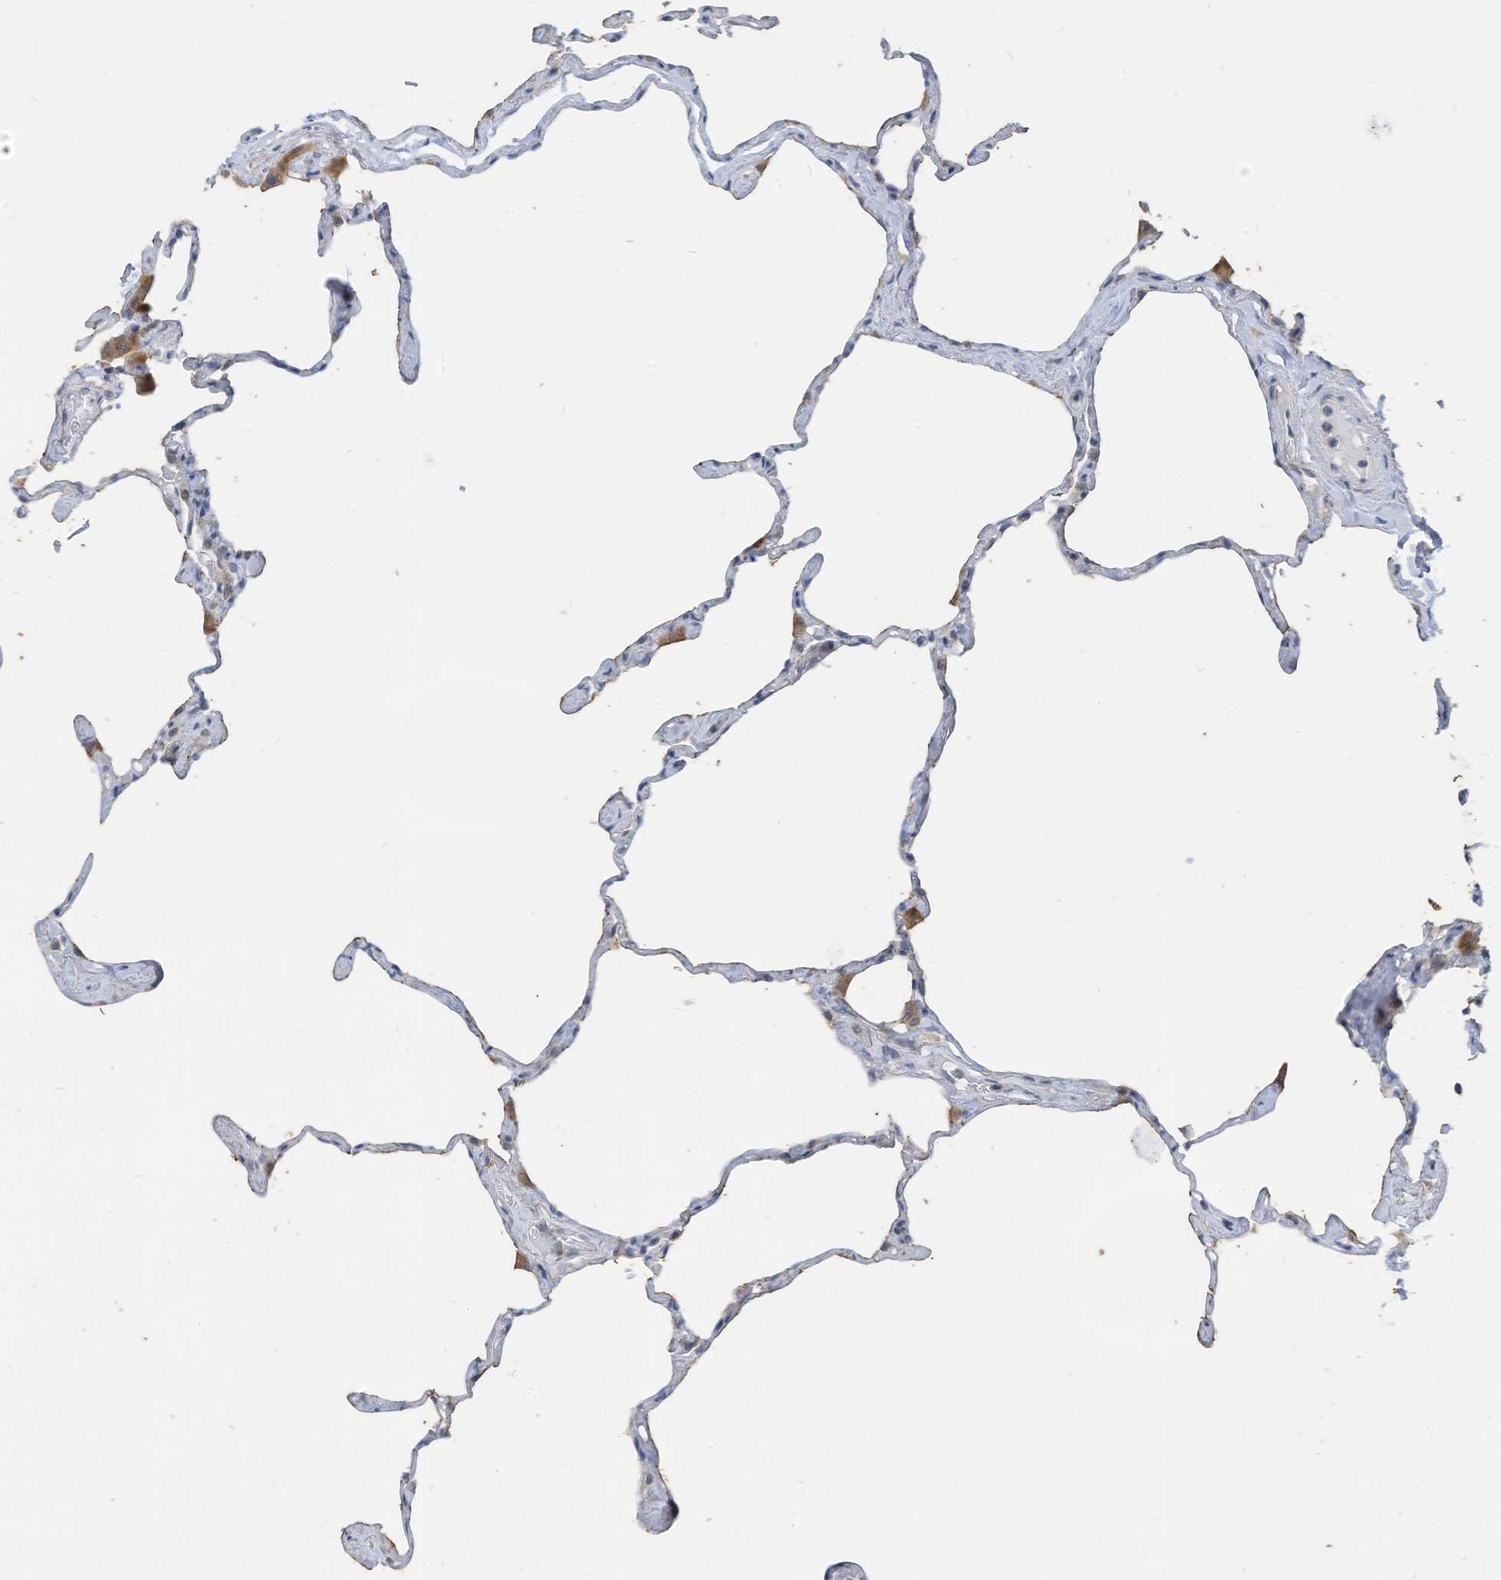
{"staining": {"intensity": "negative", "quantity": "none", "location": "none"}, "tissue": "lung", "cell_type": "Alveolar cells", "image_type": "normal", "snomed": [{"axis": "morphology", "description": "Normal tissue, NOS"}, {"axis": "topography", "description": "Lung"}], "caption": "Immunohistochemistry (IHC) photomicrograph of benign lung: lung stained with DAB demonstrates no significant protein expression in alveolar cells. (DAB immunohistochemistry, high magnification).", "gene": "LDAH", "patient": {"sex": "male", "age": 65}}